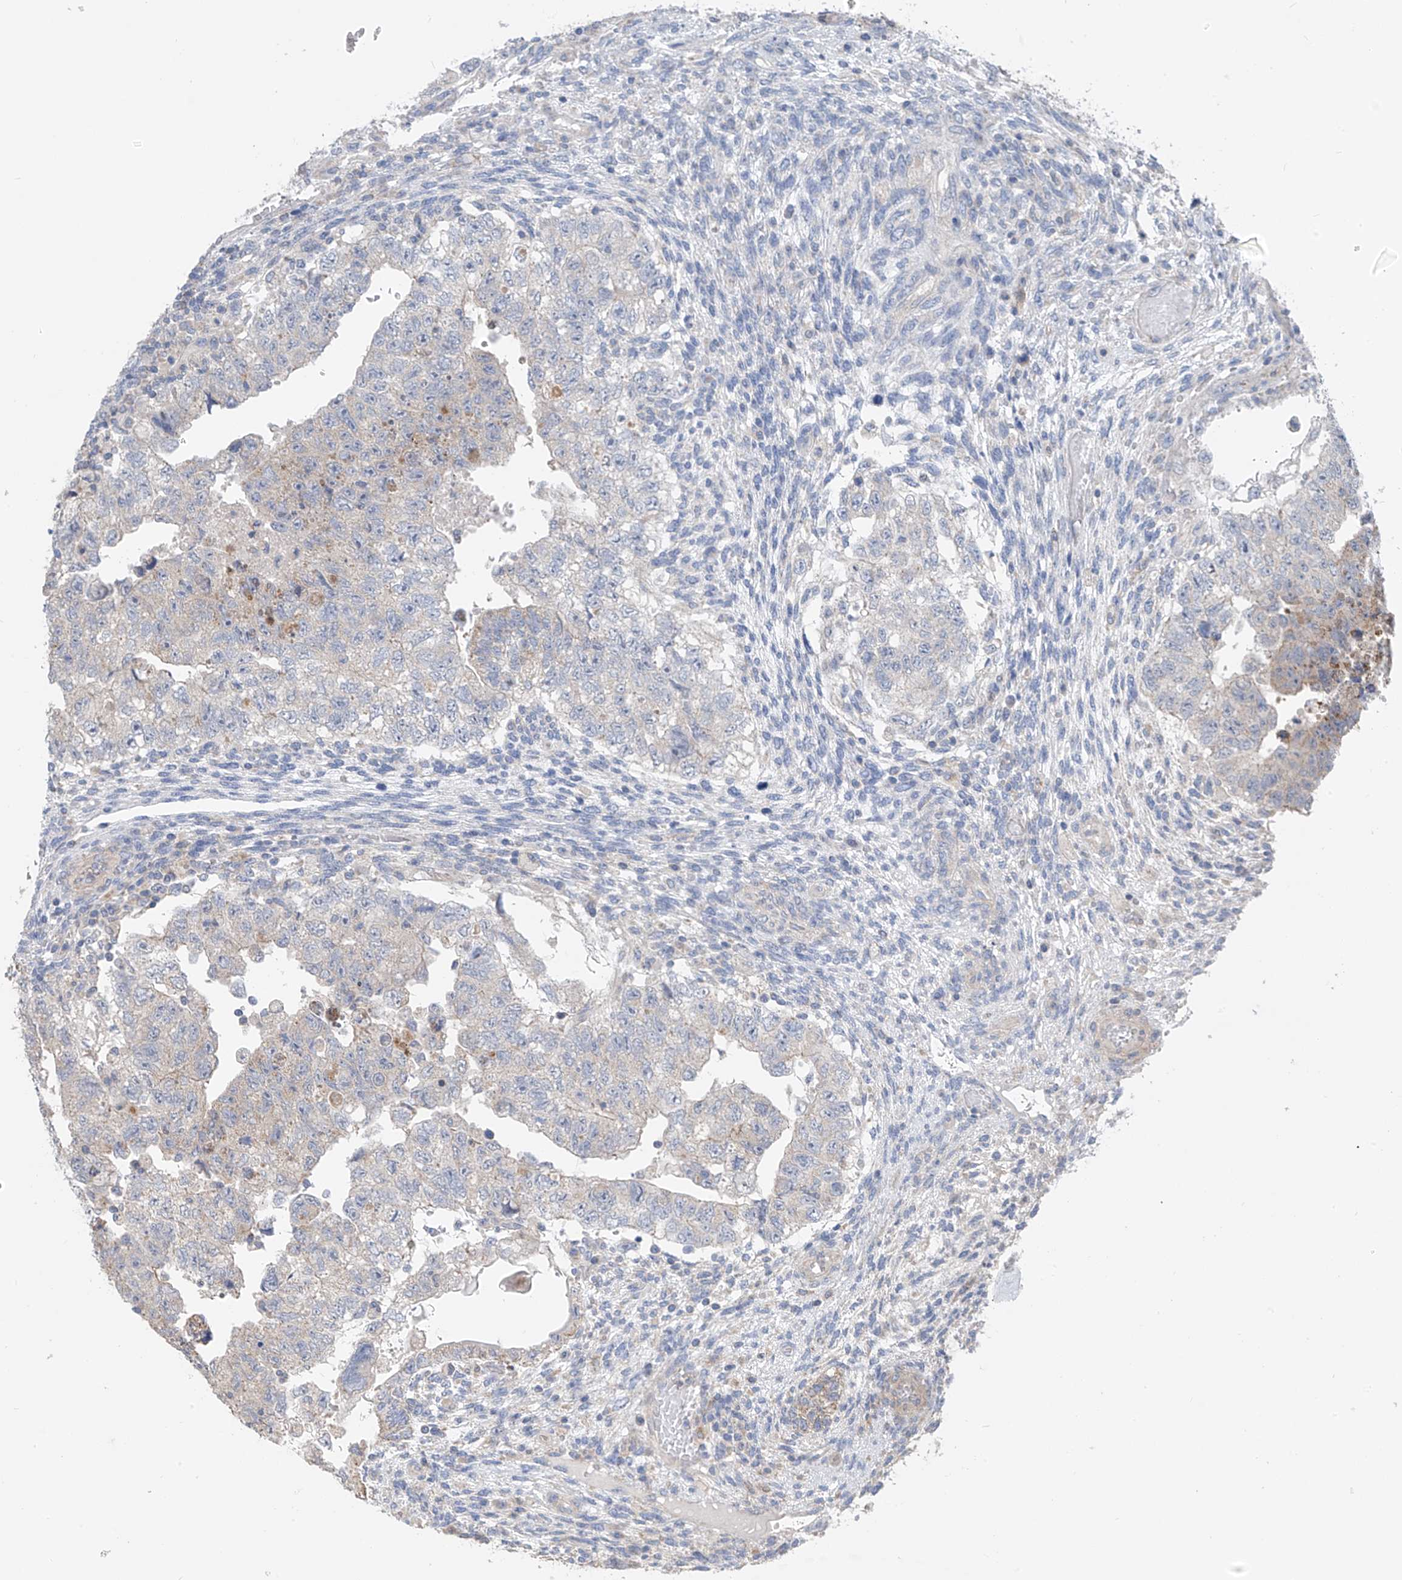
{"staining": {"intensity": "negative", "quantity": "none", "location": "none"}, "tissue": "testis cancer", "cell_type": "Tumor cells", "image_type": "cancer", "snomed": [{"axis": "morphology", "description": "Carcinoma, Embryonal, NOS"}, {"axis": "topography", "description": "Testis"}], "caption": "An image of human embryonal carcinoma (testis) is negative for staining in tumor cells.", "gene": "SYN3", "patient": {"sex": "male", "age": 36}}